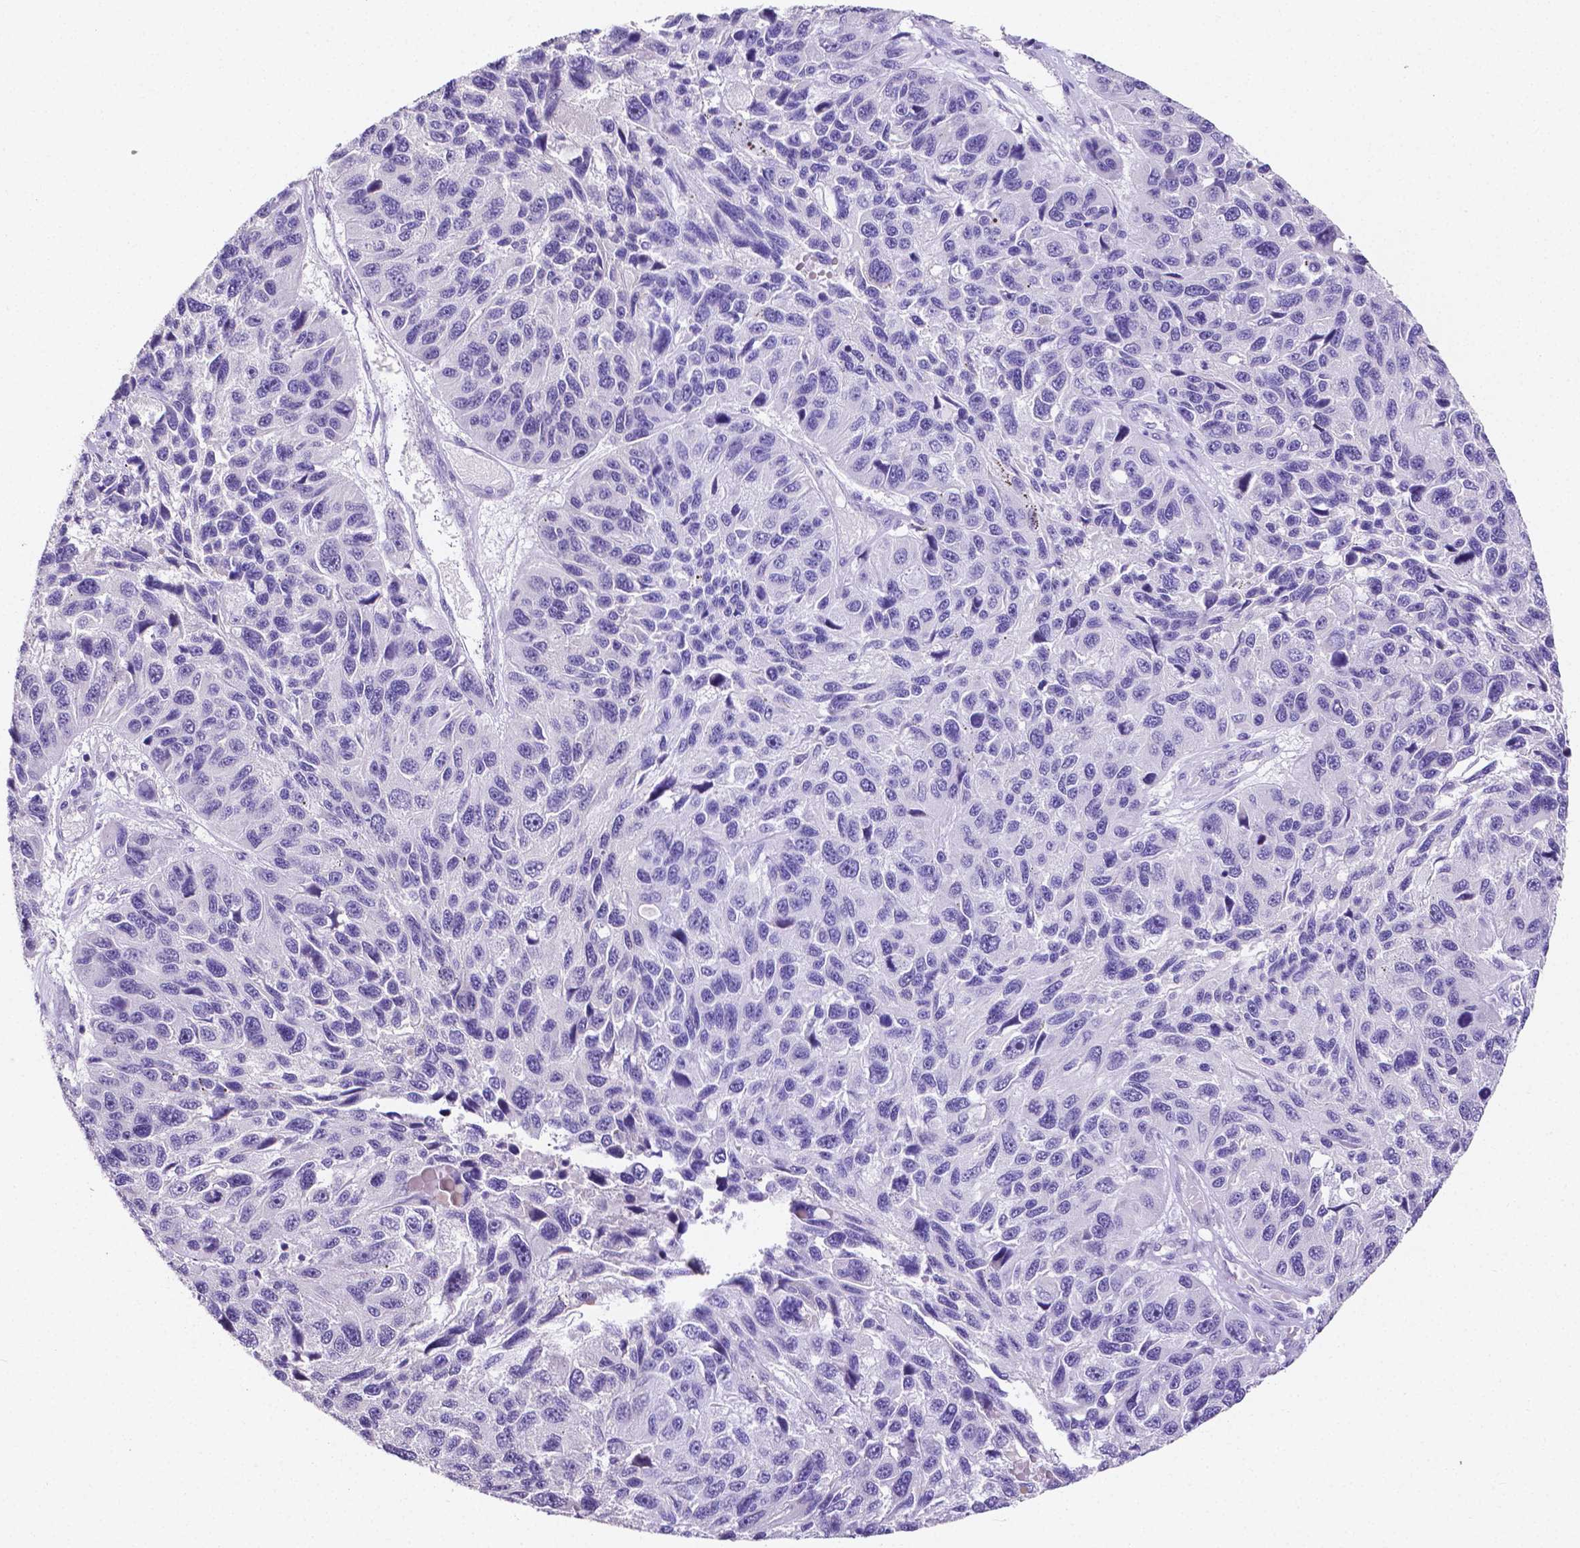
{"staining": {"intensity": "negative", "quantity": "none", "location": "none"}, "tissue": "melanoma", "cell_type": "Tumor cells", "image_type": "cancer", "snomed": [{"axis": "morphology", "description": "Malignant melanoma, NOS"}, {"axis": "topography", "description": "Skin"}], "caption": "Tumor cells are negative for brown protein staining in melanoma.", "gene": "SLC22A2", "patient": {"sex": "male", "age": 53}}